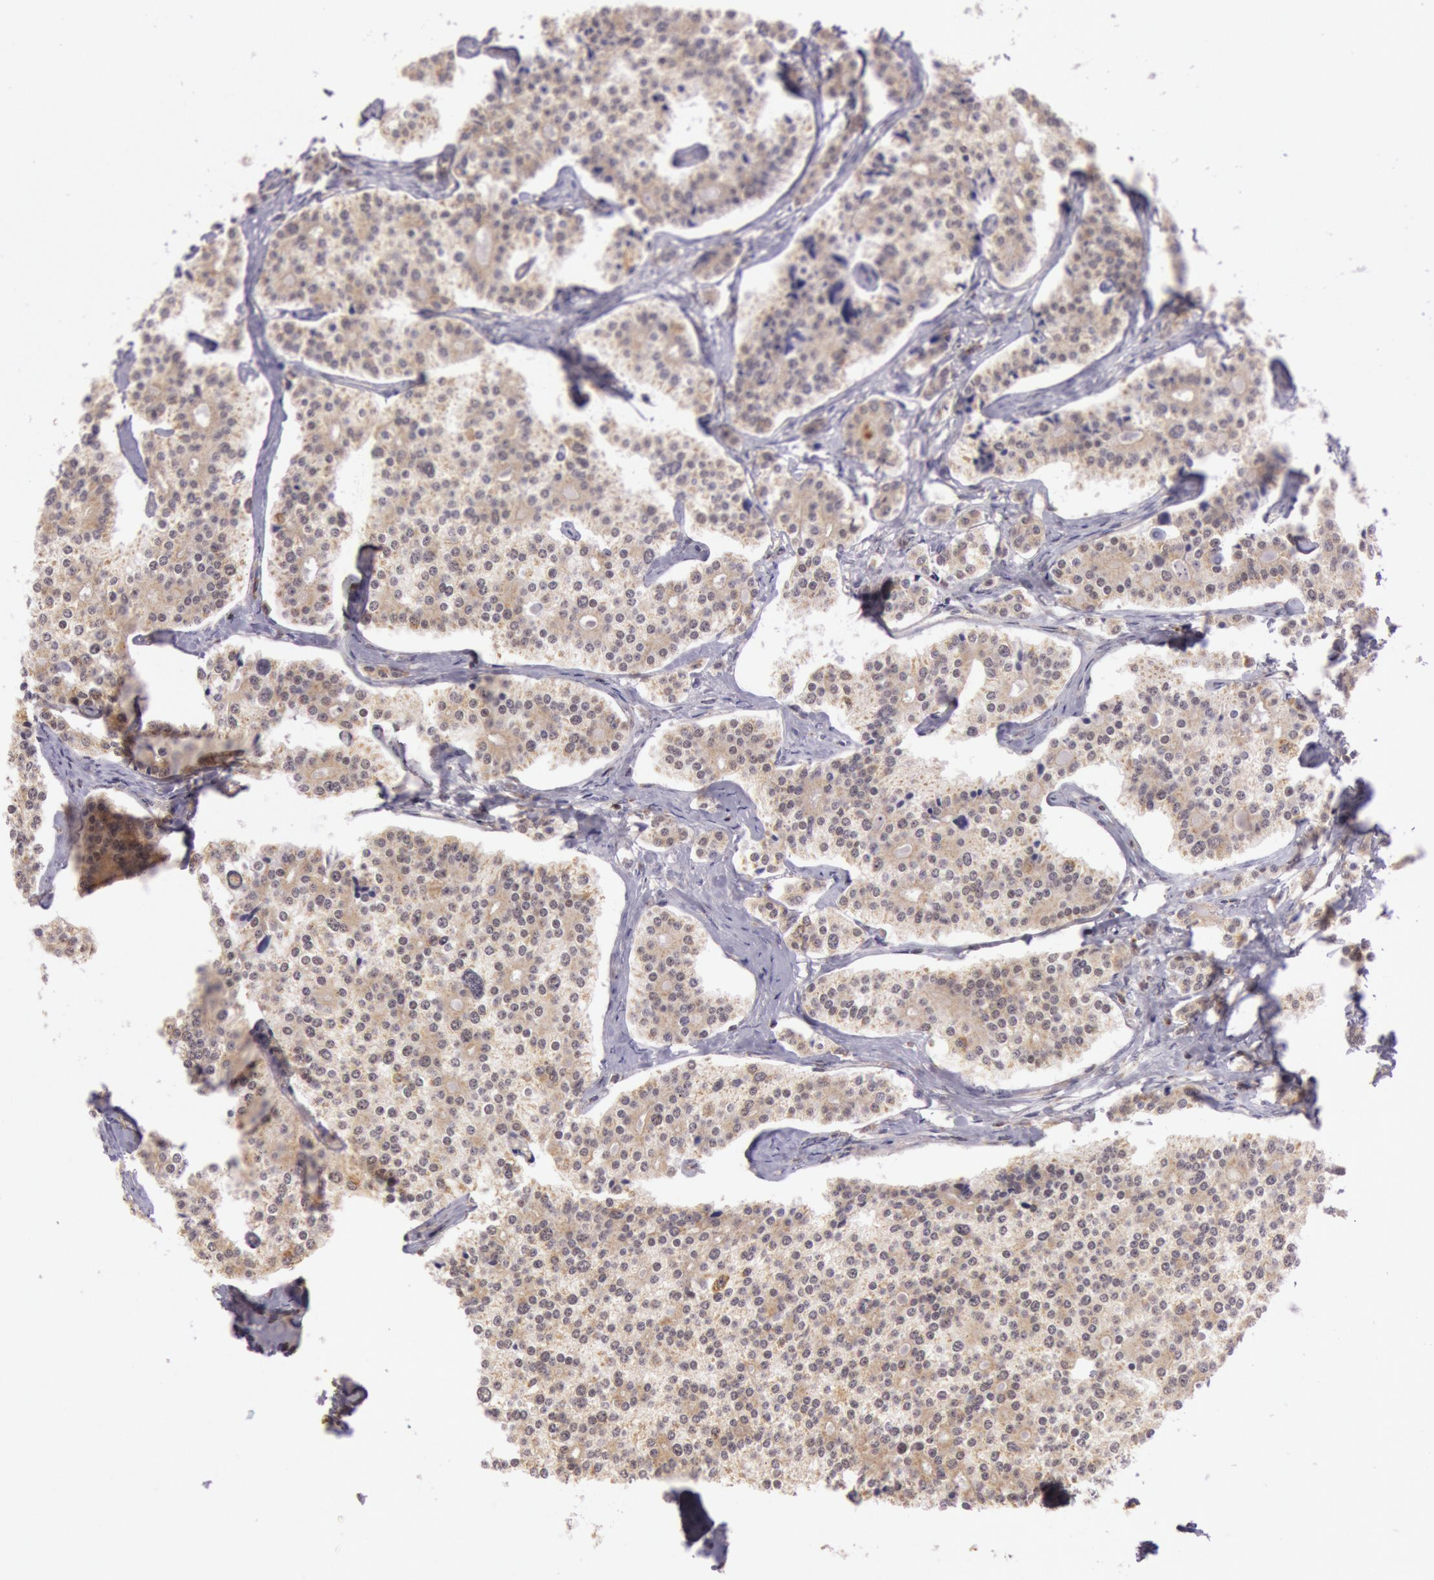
{"staining": {"intensity": "moderate", "quantity": ">75%", "location": "cytoplasmic/membranous,nuclear"}, "tissue": "carcinoid", "cell_type": "Tumor cells", "image_type": "cancer", "snomed": [{"axis": "morphology", "description": "Carcinoid, malignant, NOS"}, {"axis": "topography", "description": "Small intestine"}], "caption": "High-power microscopy captured an IHC micrograph of carcinoid, revealing moderate cytoplasmic/membranous and nuclear positivity in about >75% of tumor cells.", "gene": "CDK16", "patient": {"sex": "male", "age": 63}}